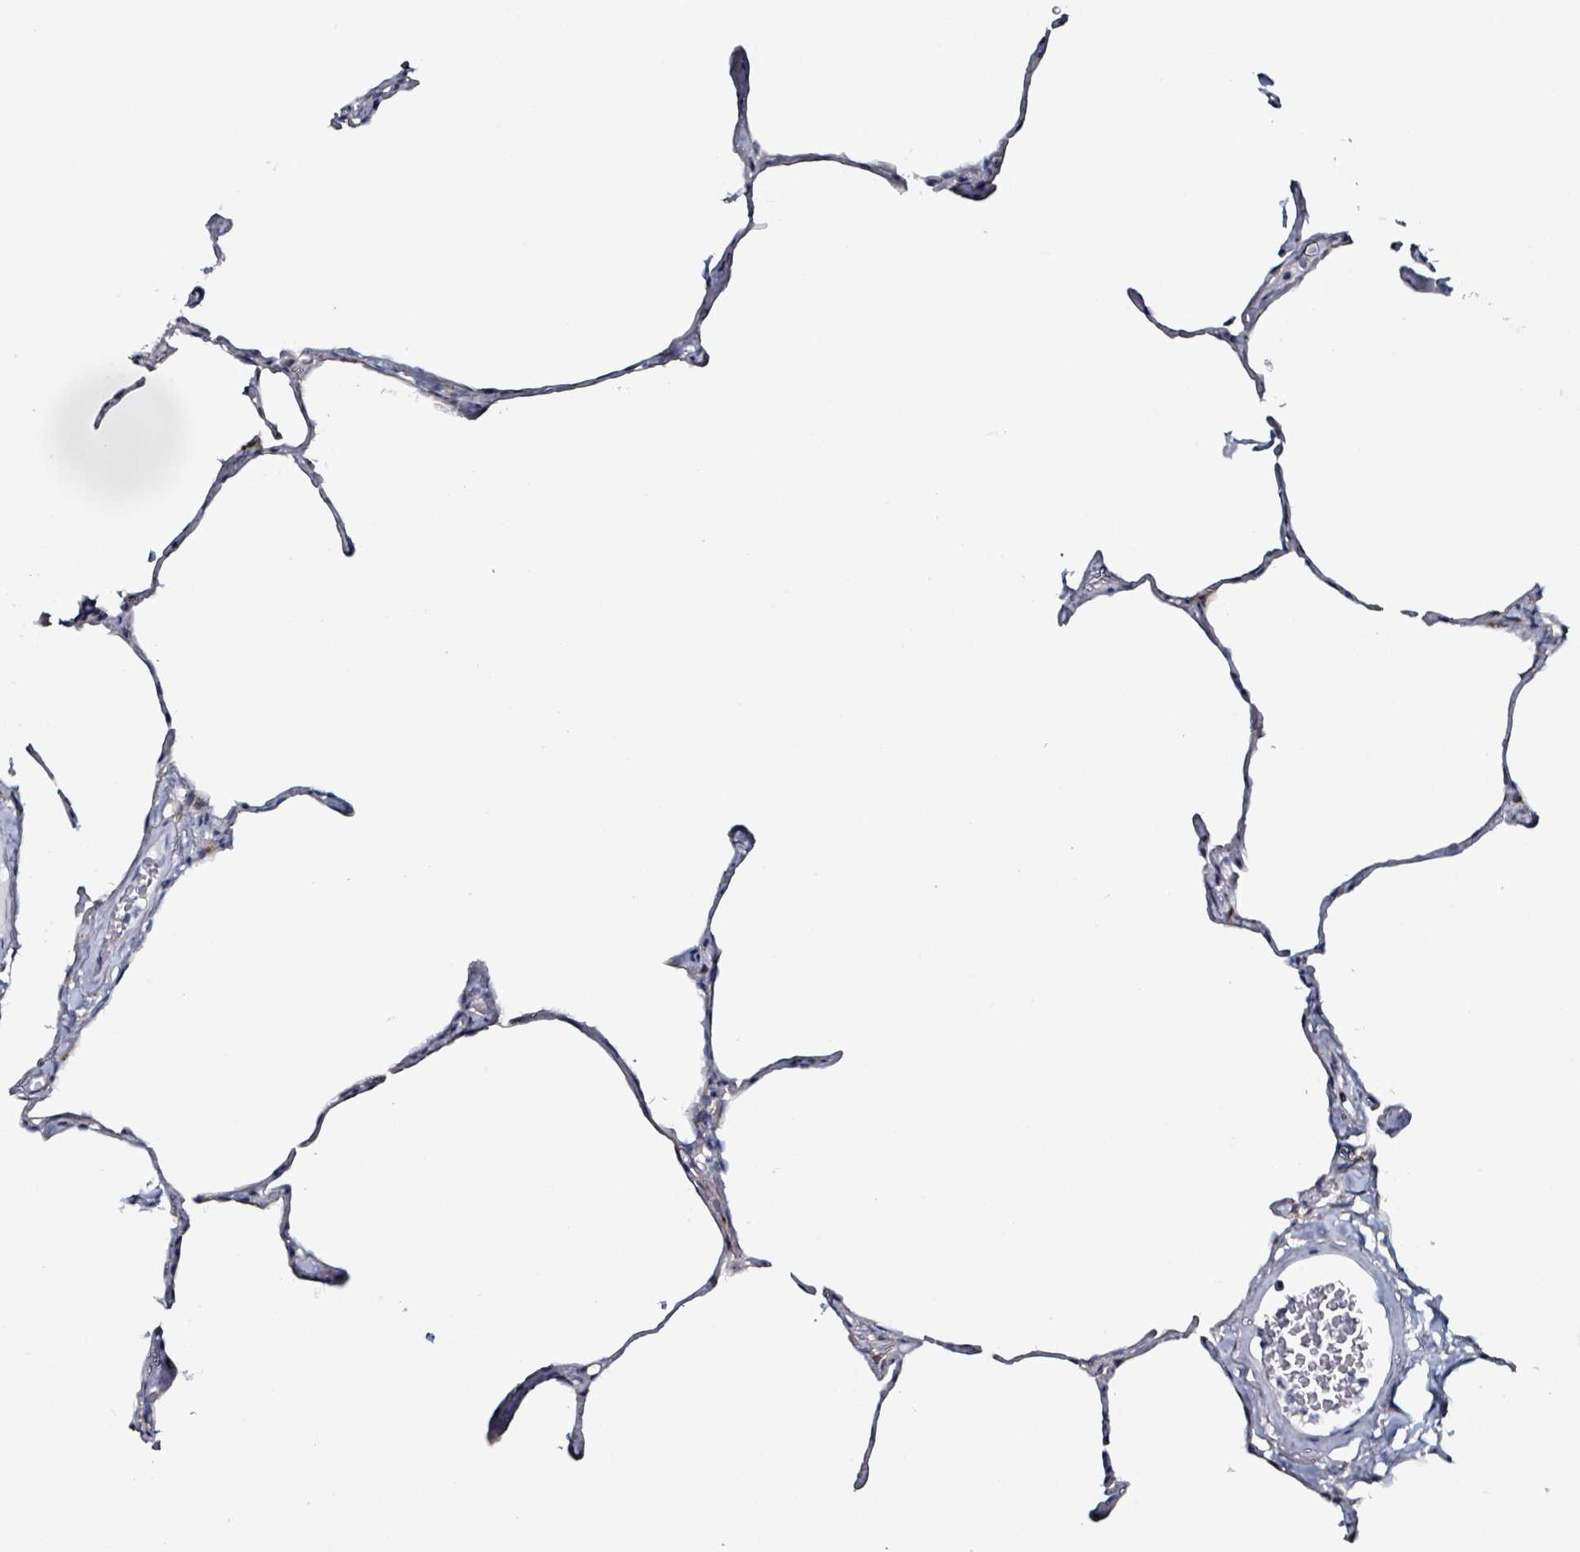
{"staining": {"intensity": "negative", "quantity": "none", "location": "none"}, "tissue": "lung", "cell_type": "Alveolar cells", "image_type": "normal", "snomed": [{"axis": "morphology", "description": "Normal tissue, NOS"}, {"axis": "topography", "description": "Lung"}], "caption": "Alveolar cells are negative for brown protein staining in benign lung. (DAB (3,3'-diaminobenzidine) immunohistochemistry (IHC) with hematoxylin counter stain).", "gene": "B3GAT3", "patient": {"sex": "male", "age": 65}}